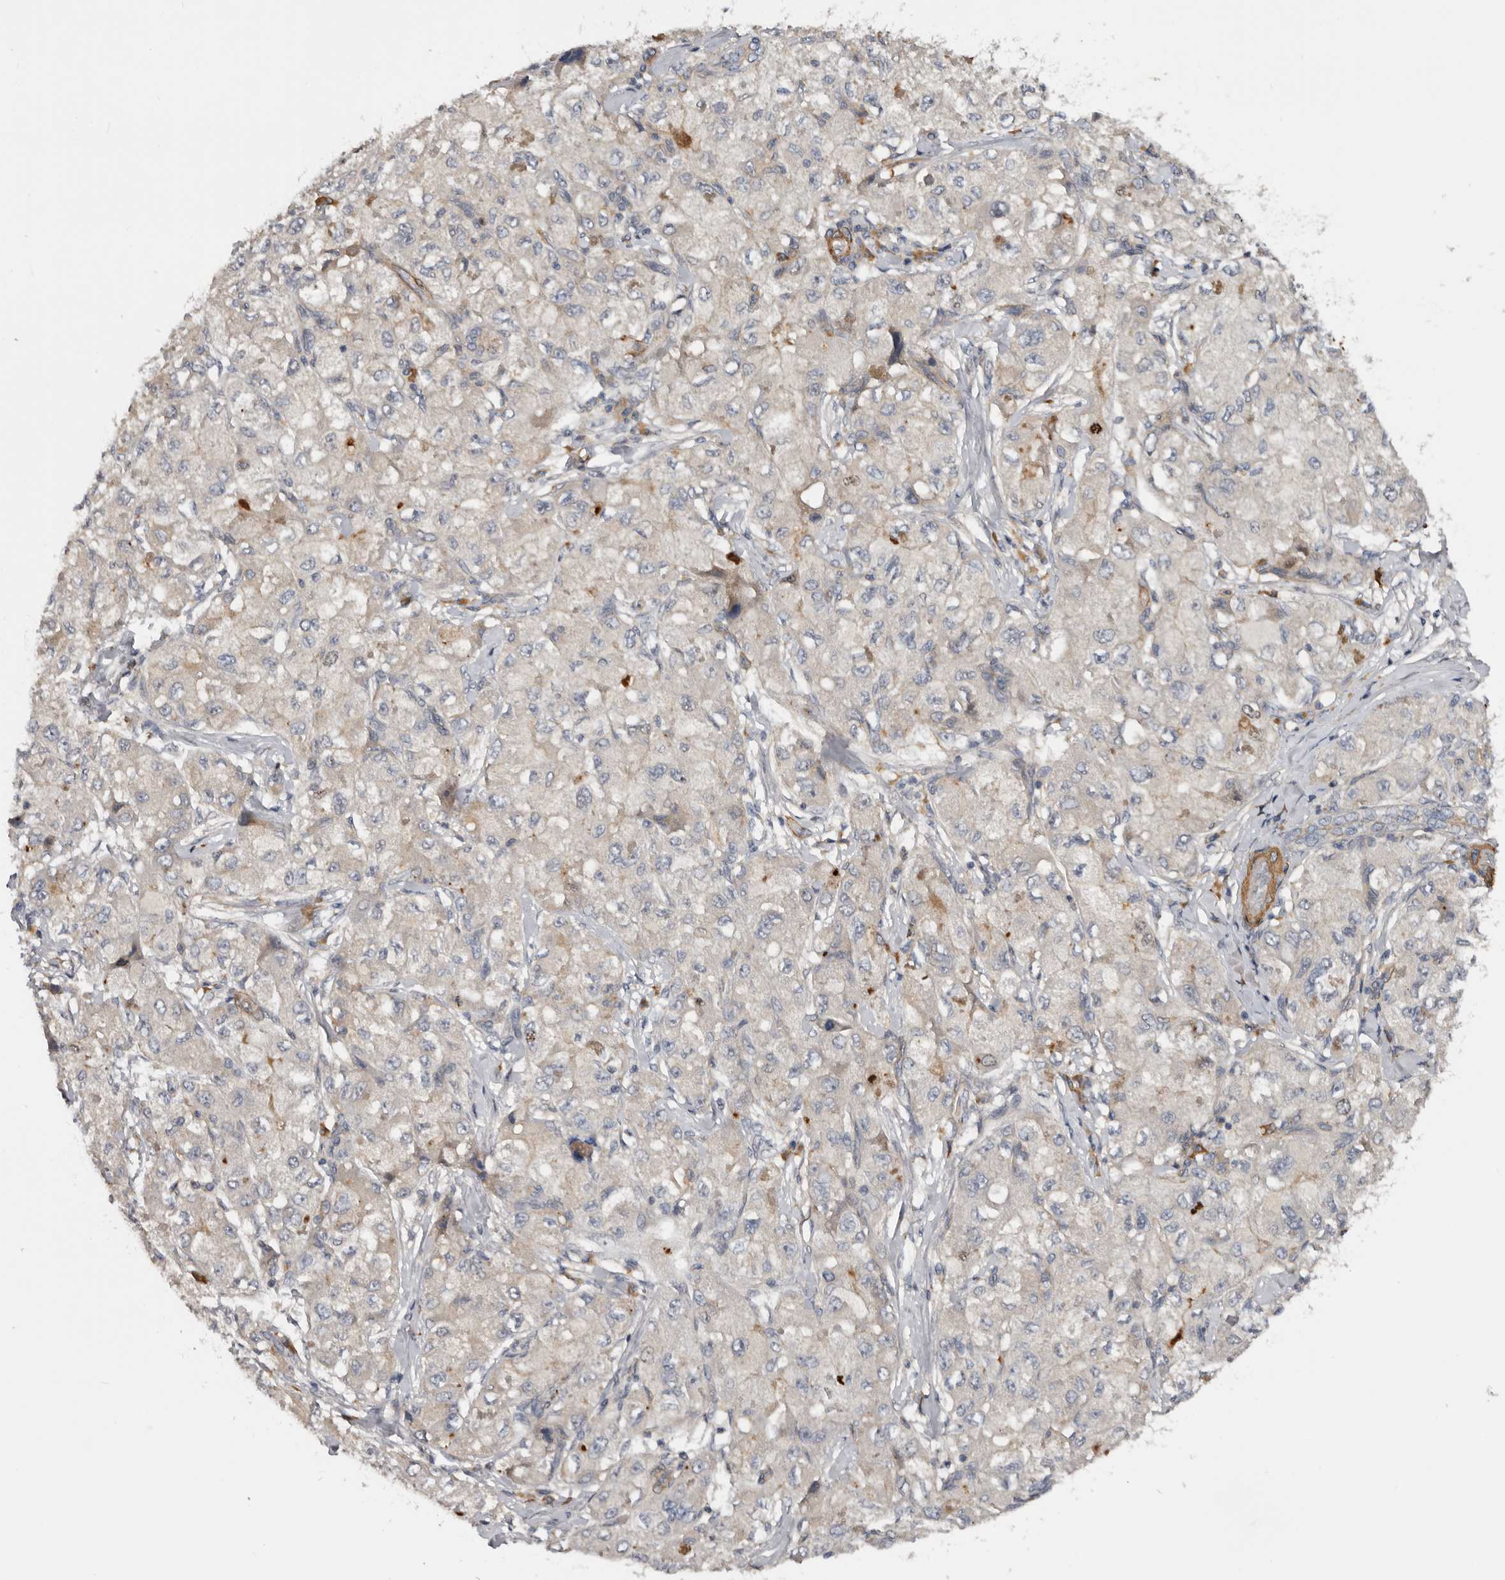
{"staining": {"intensity": "negative", "quantity": "none", "location": "none"}, "tissue": "liver cancer", "cell_type": "Tumor cells", "image_type": "cancer", "snomed": [{"axis": "morphology", "description": "Carcinoma, Hepatocellular, NOS"}, {"axis": "topography", "description": "Liver"}], "caption": "Hepatocellular carcinoma (liver) was stained to show a protein in brown. There is no significant staining in tumor cells. (Stains: DAB IHC with hematoxylin counter stain, Microscopy: brightfield microscopy at high magnification).", "gene": "CDCA8", "patient": {"sex": "male", "age": 80}}